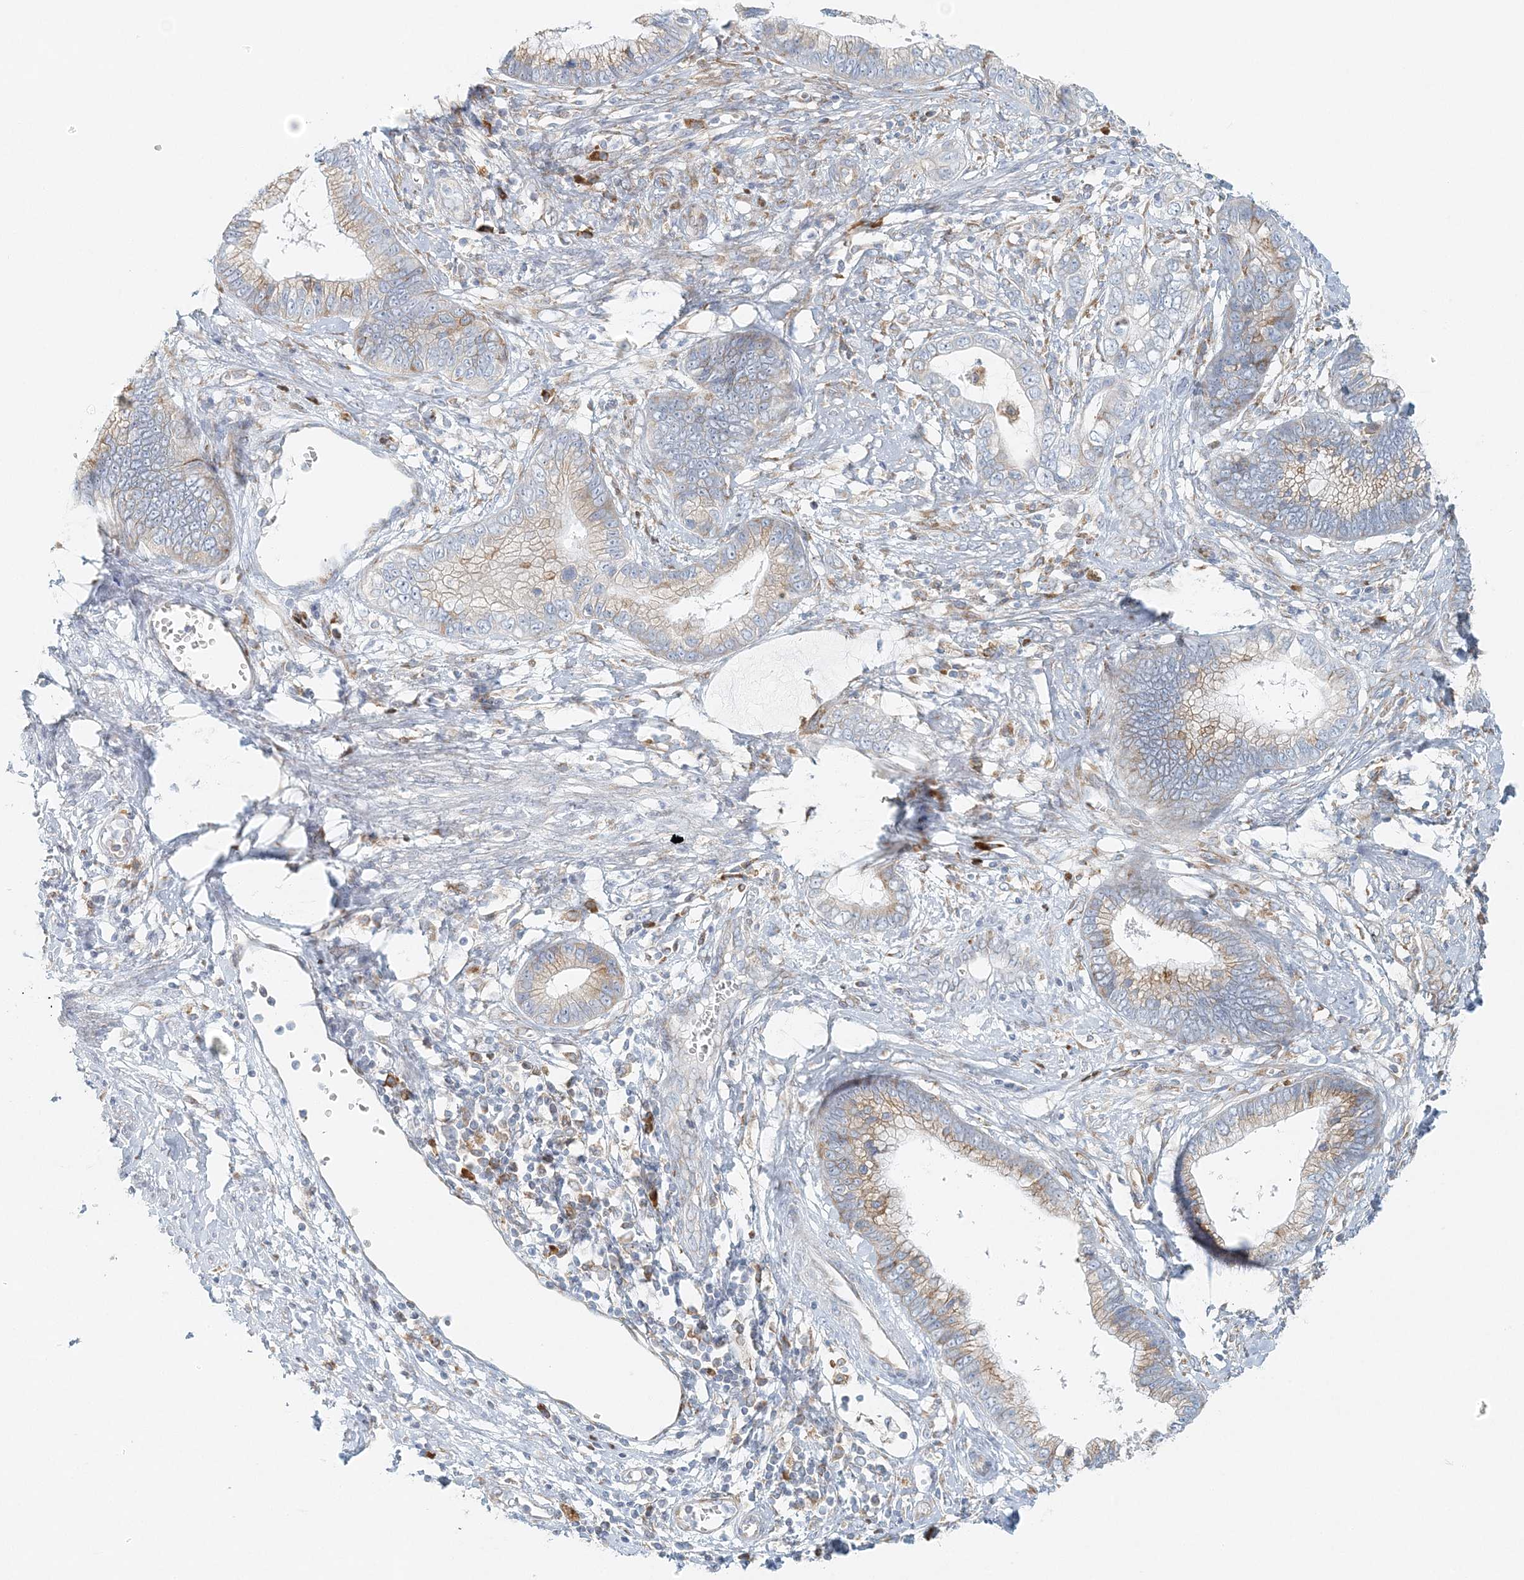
{"staining": {"intensity": "moderate", "quantity": "25%-75%", "location": "cytoplasmic/membranous"}, "tissue": "cervical cancer", "cell_type": "Tumor cells", "image_type": "cancer", "snomed": [{"axis": "morphology", "description": "Adenocarcinoma, NOS"}, {"axis": "topography", "description": "Cervix"}], "caption": "Protein analysis of cervical adenocarcinoma tissue displays moderate cytoplasmic/membranous expression in approximately 25%-75% of tumor cells.", "gene": "STK11IP", "patient": {"sex": "female", "age": 44}}